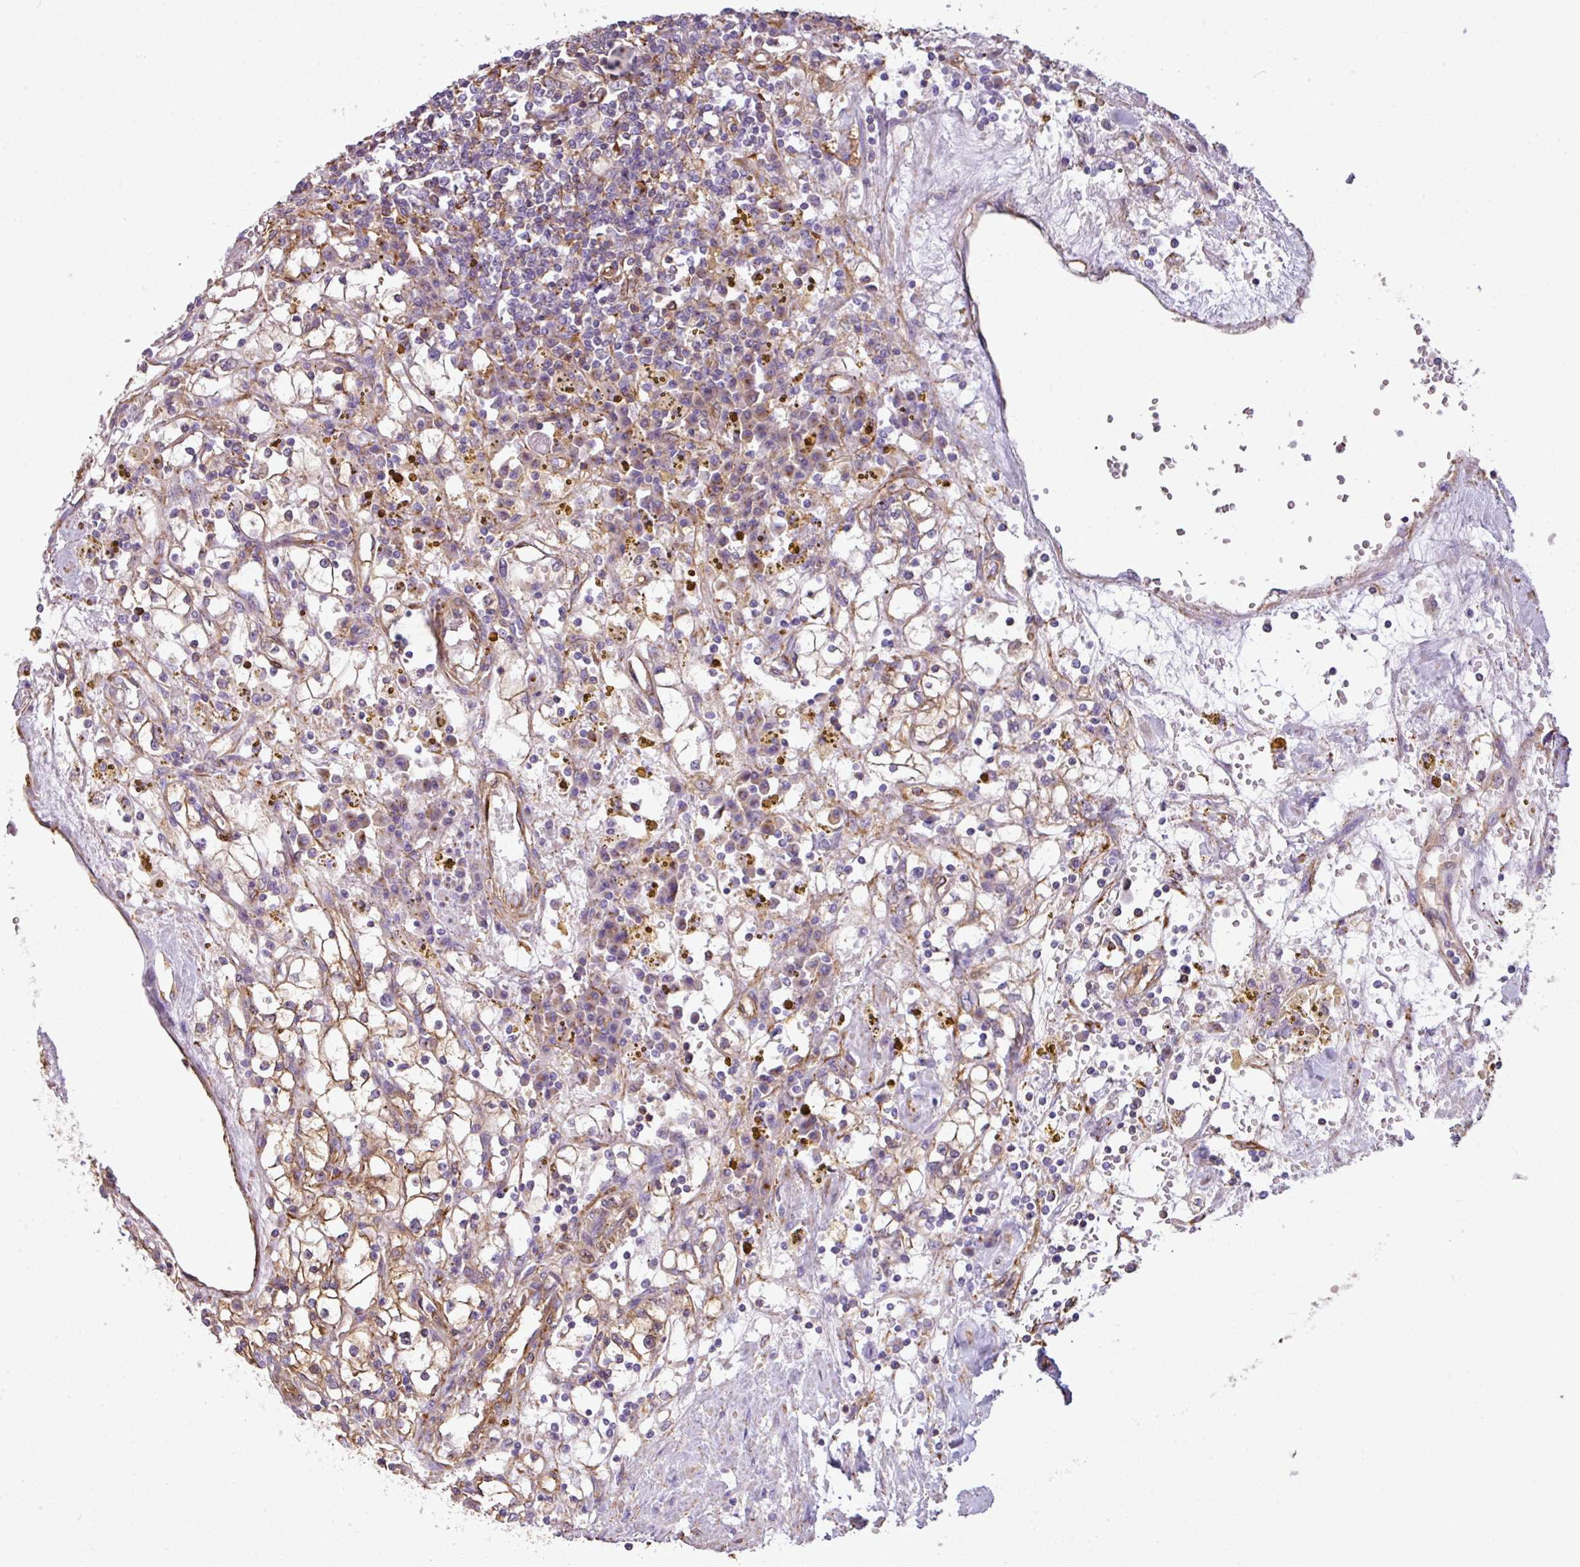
{"staining": {"intensity": "negative", "quantity": "none", "location": "none"}, "tissue": "renal cancer", "cell_type": "Tumor cells", "image_type": "cancer", "snomed": [{"axis": "morphology", "description": "Adenocarcinoma, NOS"}, {"axis": "topography", "description": "Kidney"}], "caption": "The photomicrograph reveals no staining of tumor cells in renal cancer (adenocarcinoma). Brightfield microscopy of IHC stained with DAB (brown) and hematoxylin (blue), captured at high magnification.", "gene": "XNDC1N", "patient": {"sex": "male", "age": 56}}